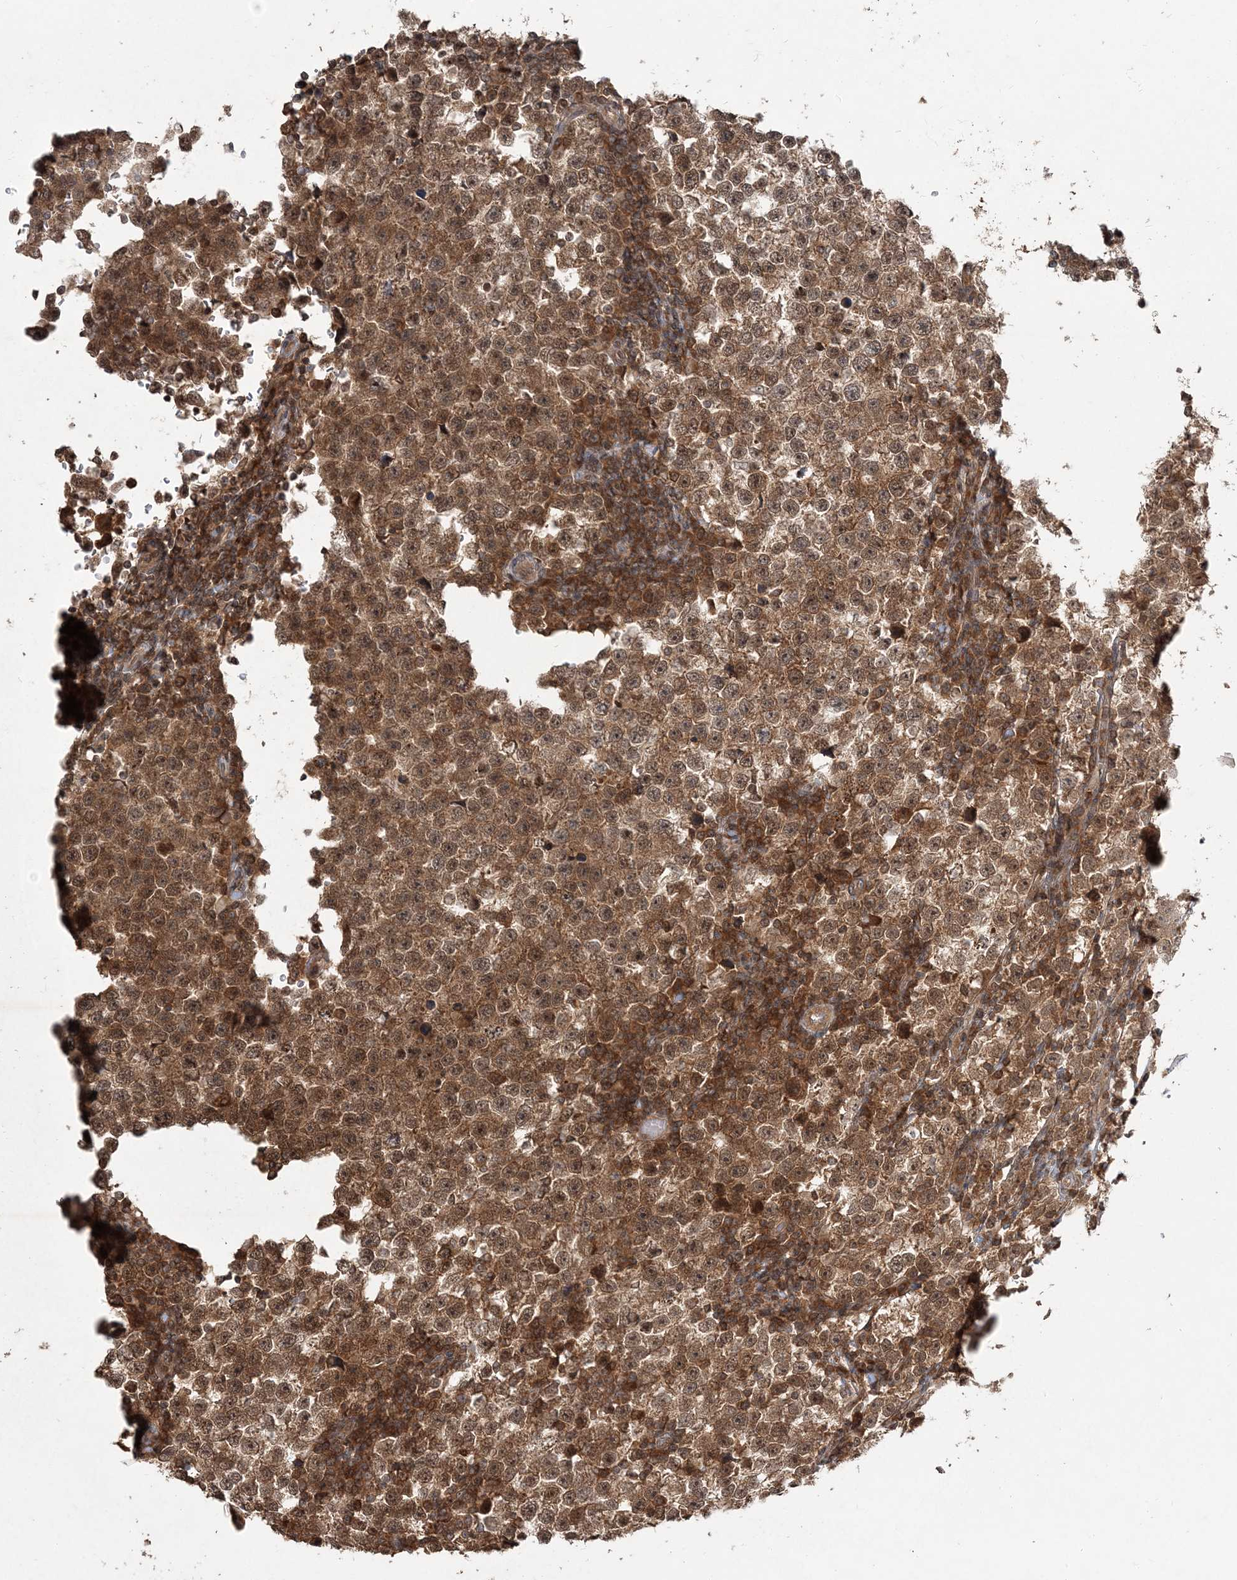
{"staining": {"intensity": "moderate", "quantity": ">75%", "location": "cytoplasmic/membranous,nuclear"}, "tissue": "testis cancer", "cell_type": "Tumor cells", "image_type": "cancer", "snomed": [{"axis": "morphology", "description": "Normal tissue, NOS"}, {"axis": "morphology", "description": "Seminoma, NOS"}, {"axis": "topography", "description": "Testis"}], "caption": "Testis cancer (seminoma) stained with a protein marker reveals moderate staining in tumor cells.", "gene": "CAB39", "patient": {"sex": "male", "age": 43}}